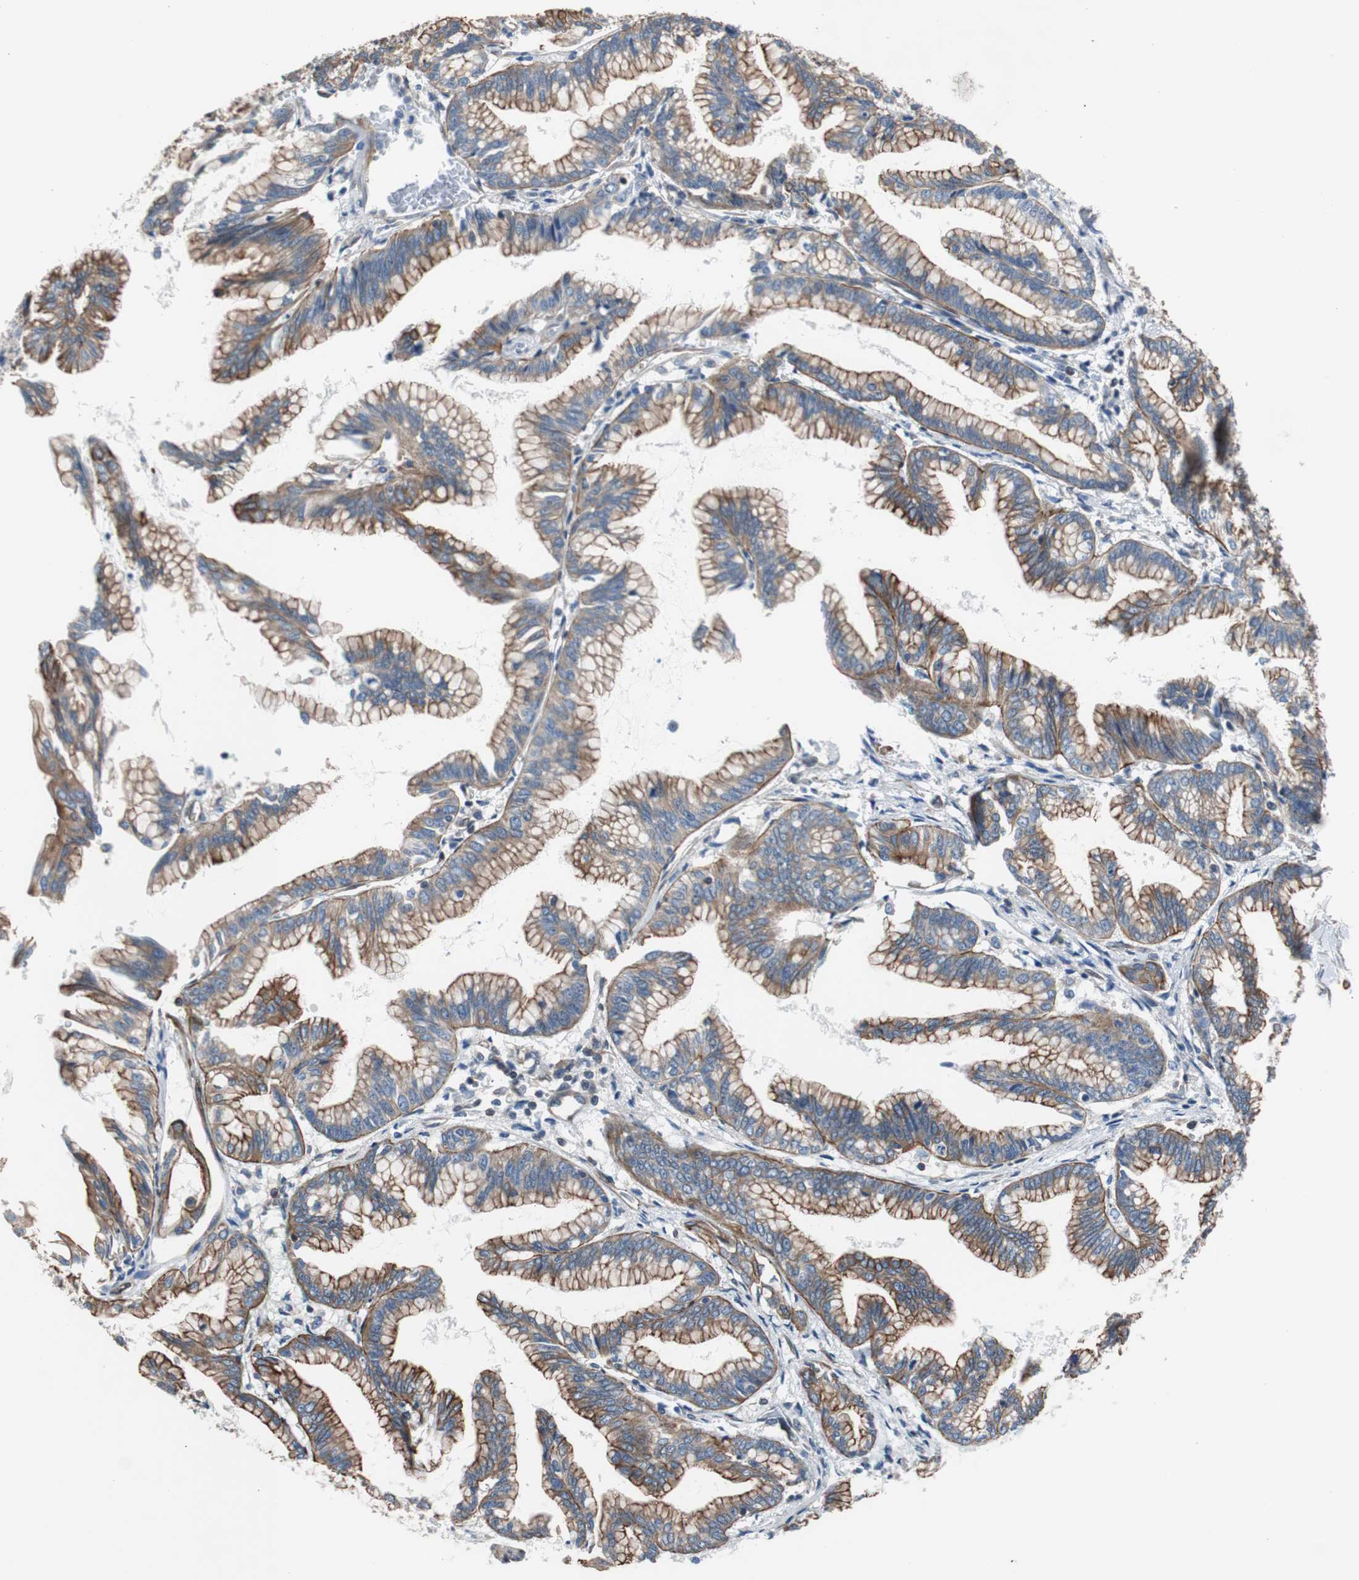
{"staining": {"intensity": "strong", "quantity": "25%-75%", "location": "cytoplasmic/membranous"}, "tissue": "pancreatic cancer", "cell_type": "Tumor cells", "image_type": "cancer", "snomed": [{"axis": "morphology", "description": "Adenocarcinoma, NOS"}, {"axis": "topography", "description": "Pancreas"}], "caption": "Immunohistochemistry micrograph of neoplastic tissue: human pancreatic cancer (adenocarcinoma) stained using IHC demonstrates high levels of strong protein expression localized specifically in the cytoplasmic/membranous of tumor cells, appearing as a cytoplasmic/membranous brown color.", "gene": "KIF3B", "patient": {"sex": "female", "age": 64}}